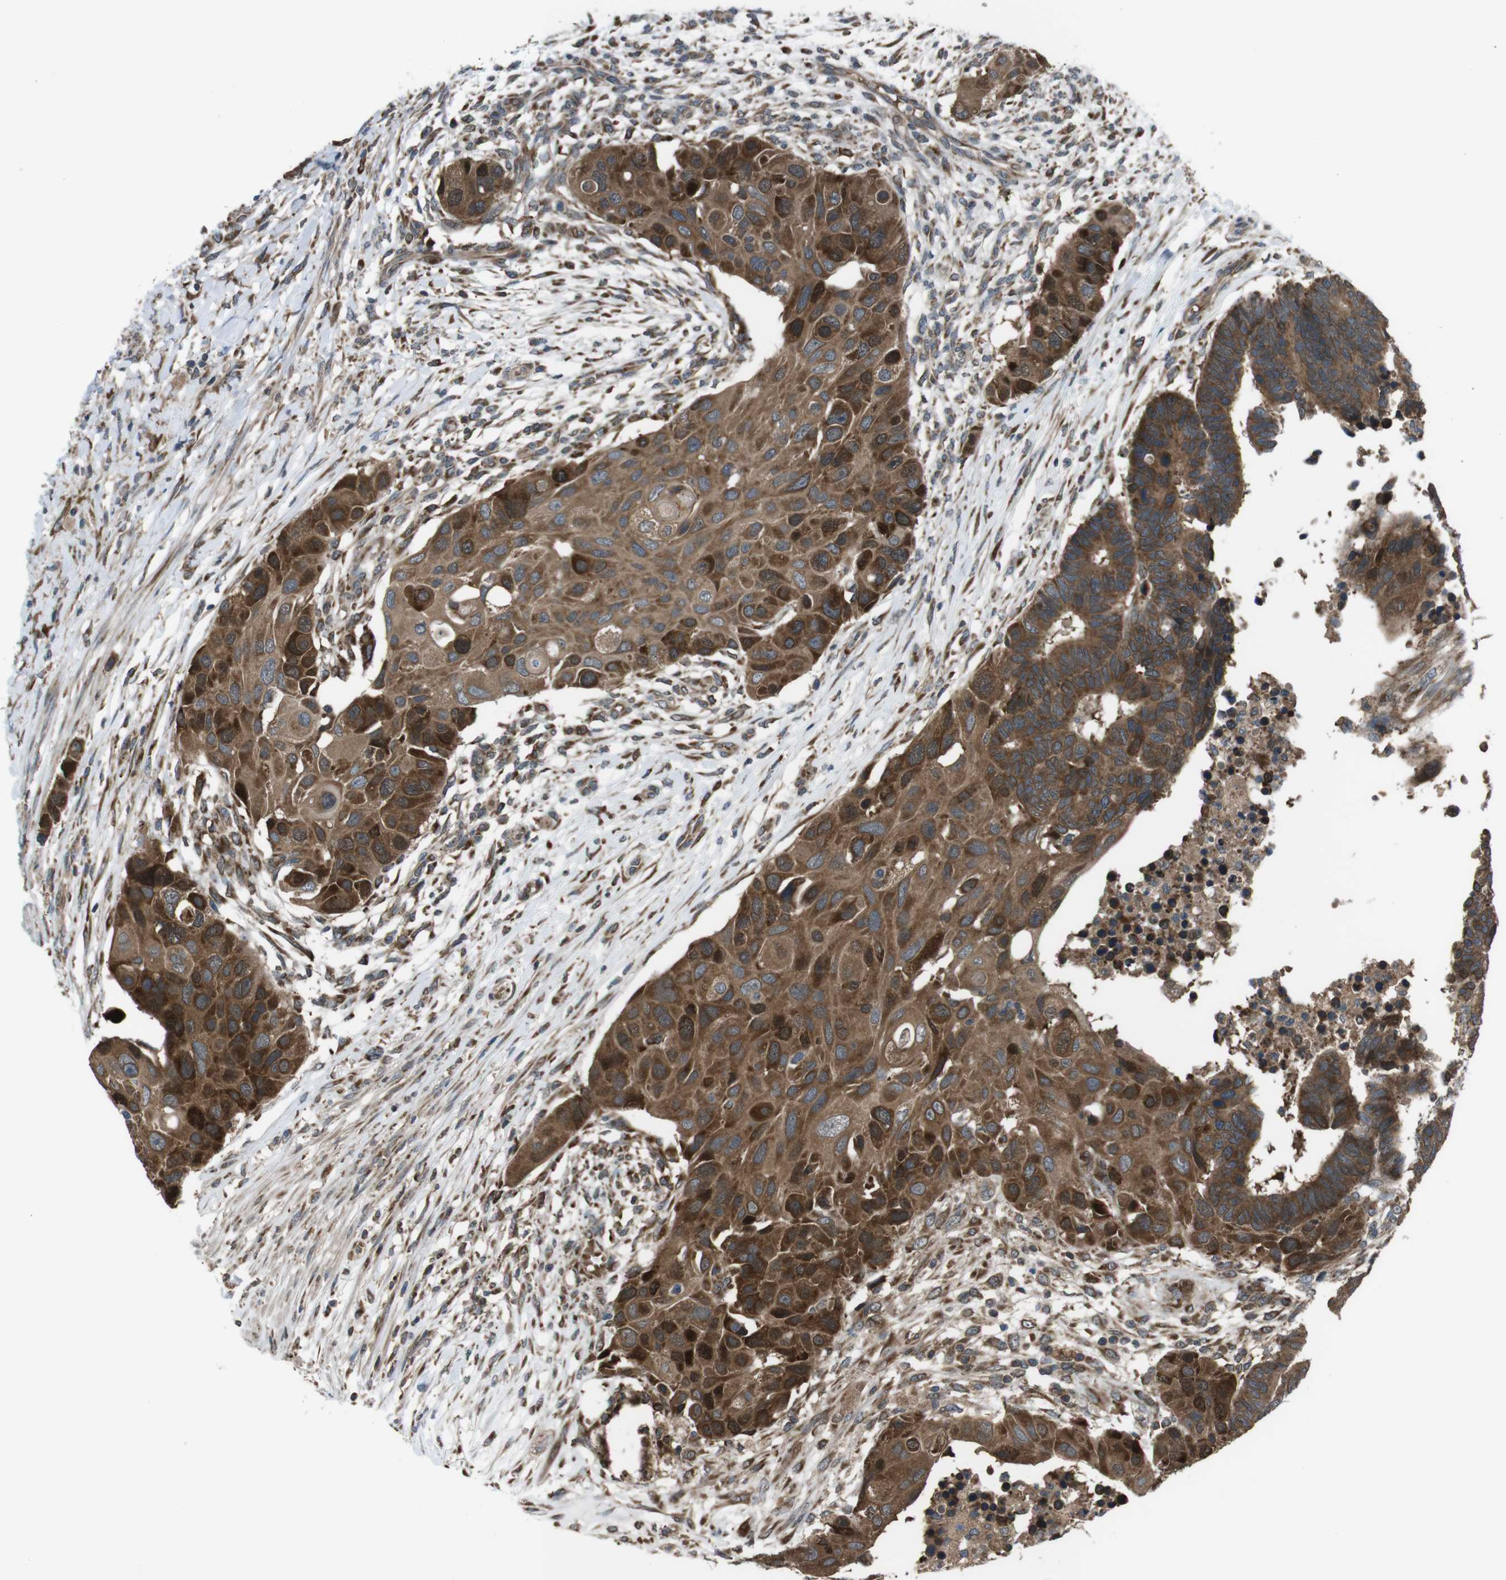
{"staining": {"intensity": "strong", "quantity": ">75%", "location": "cytoplasmic/membranous"}, "tissue": "colorectal cancer", "cell_type": "Tumor cells", "image_type": "cancer", "snomed": [{"axis": "morphology", "description": "Adenocarcinoma, NOS"}, {"axis": "topography", "description": "Rectum"}], "caption": "An image of human colorectal adenocarcinoma stained for a protein demonstrates strong cytoplasmic/membranous brown staining in tumor cells.", "gene": "SSR3", "patient": {"sex": "male", "age": 51}}